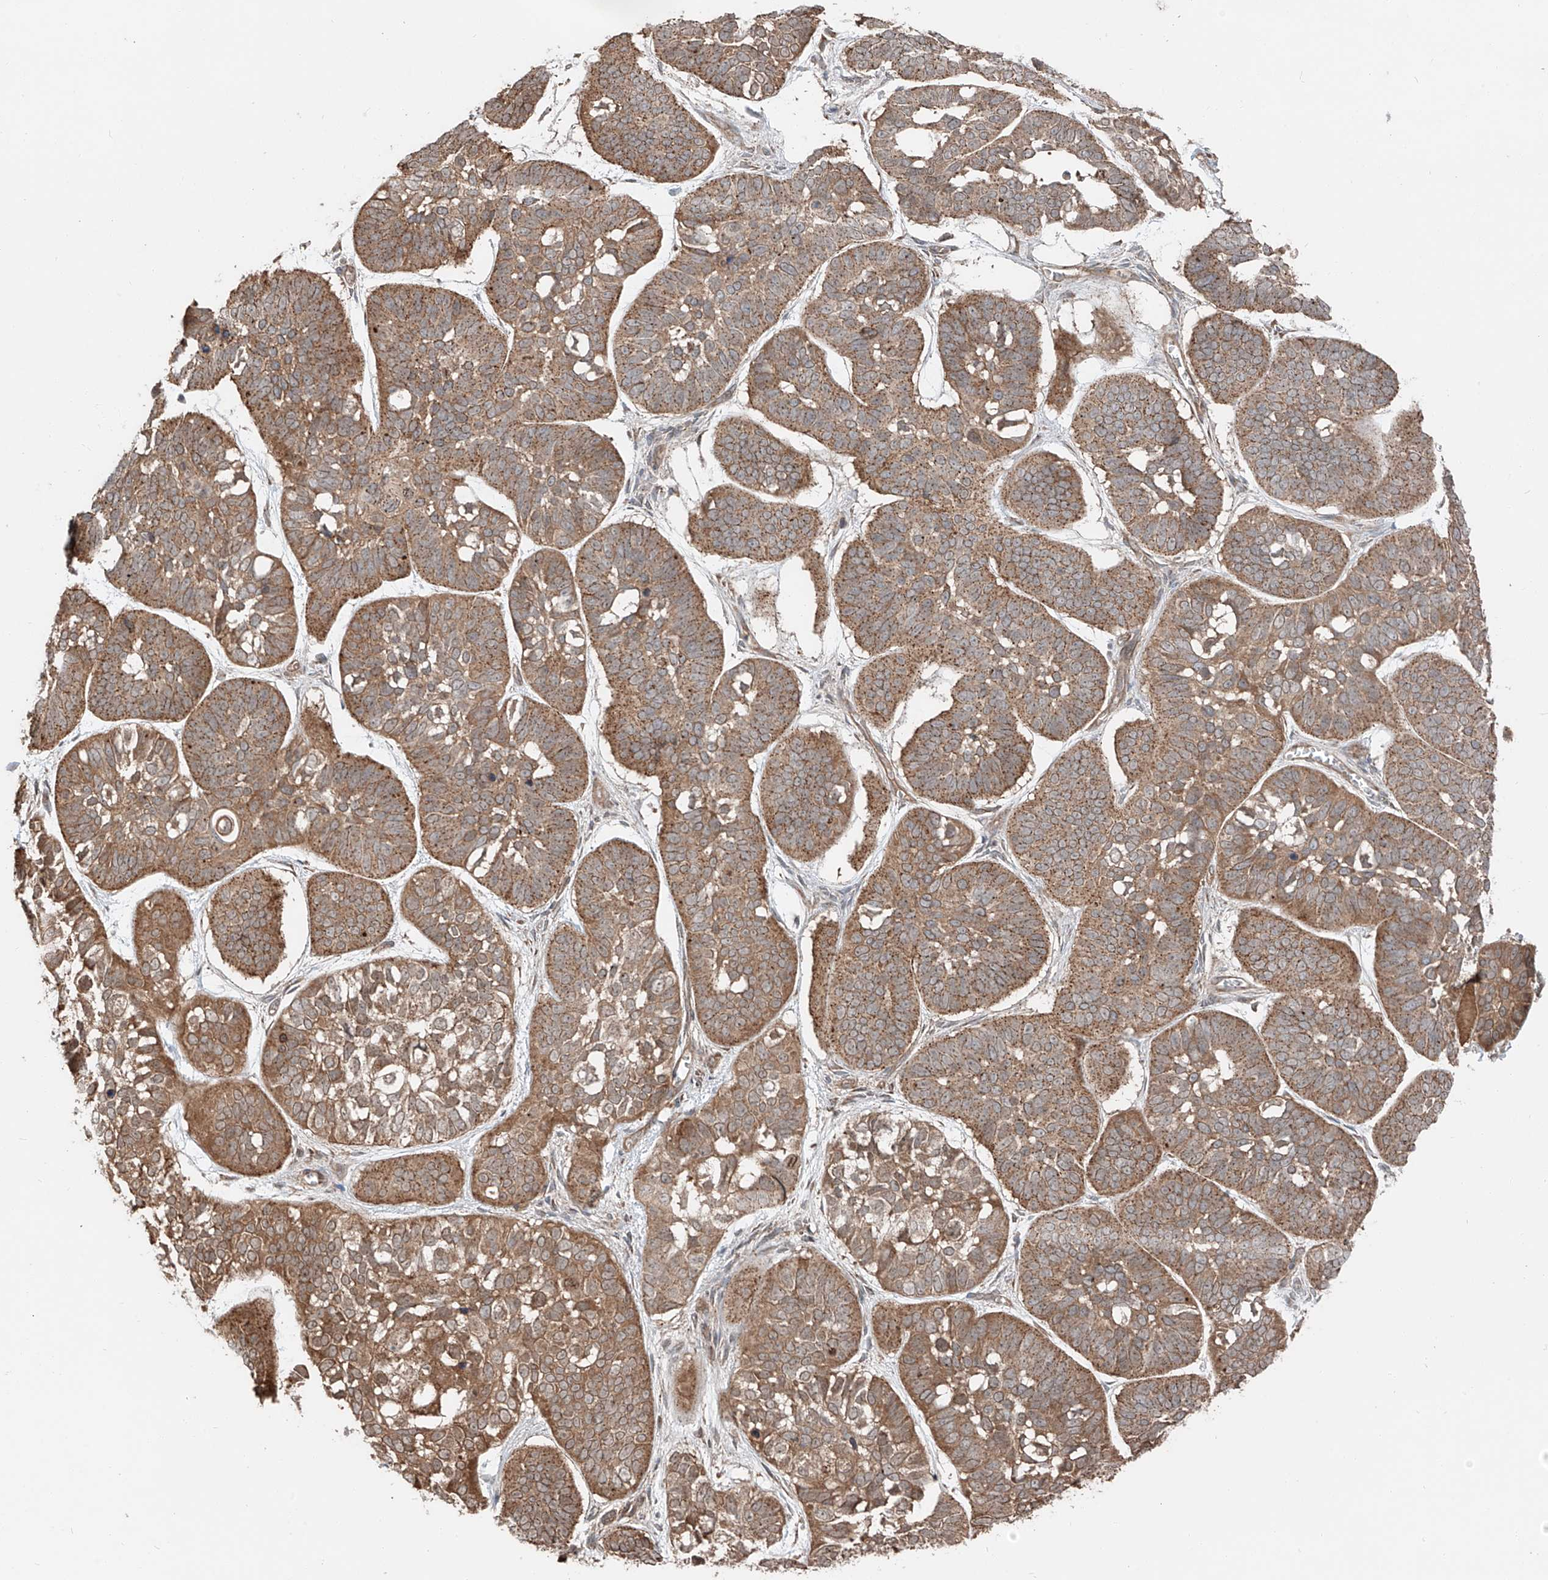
{"staining": {"intensity": "moderate", "quantity": ">75%", "location": "cytoplasmic/membranous"}, "tissue": "skin cancer", "cell_type": "Tumor cells", "image_type": "cancer", "snomed": [{"axis": "morphology", "description": "Basal cell carcinoma"}, {"axis": "topography", "description": "Skin"}], "caption": "Human skin basal cell carcinoma stained with a protein marker demonstrates moderate staining in tumor cells.", "gene": "CEP162", "patient": {"sex": "male", "age": 62}}